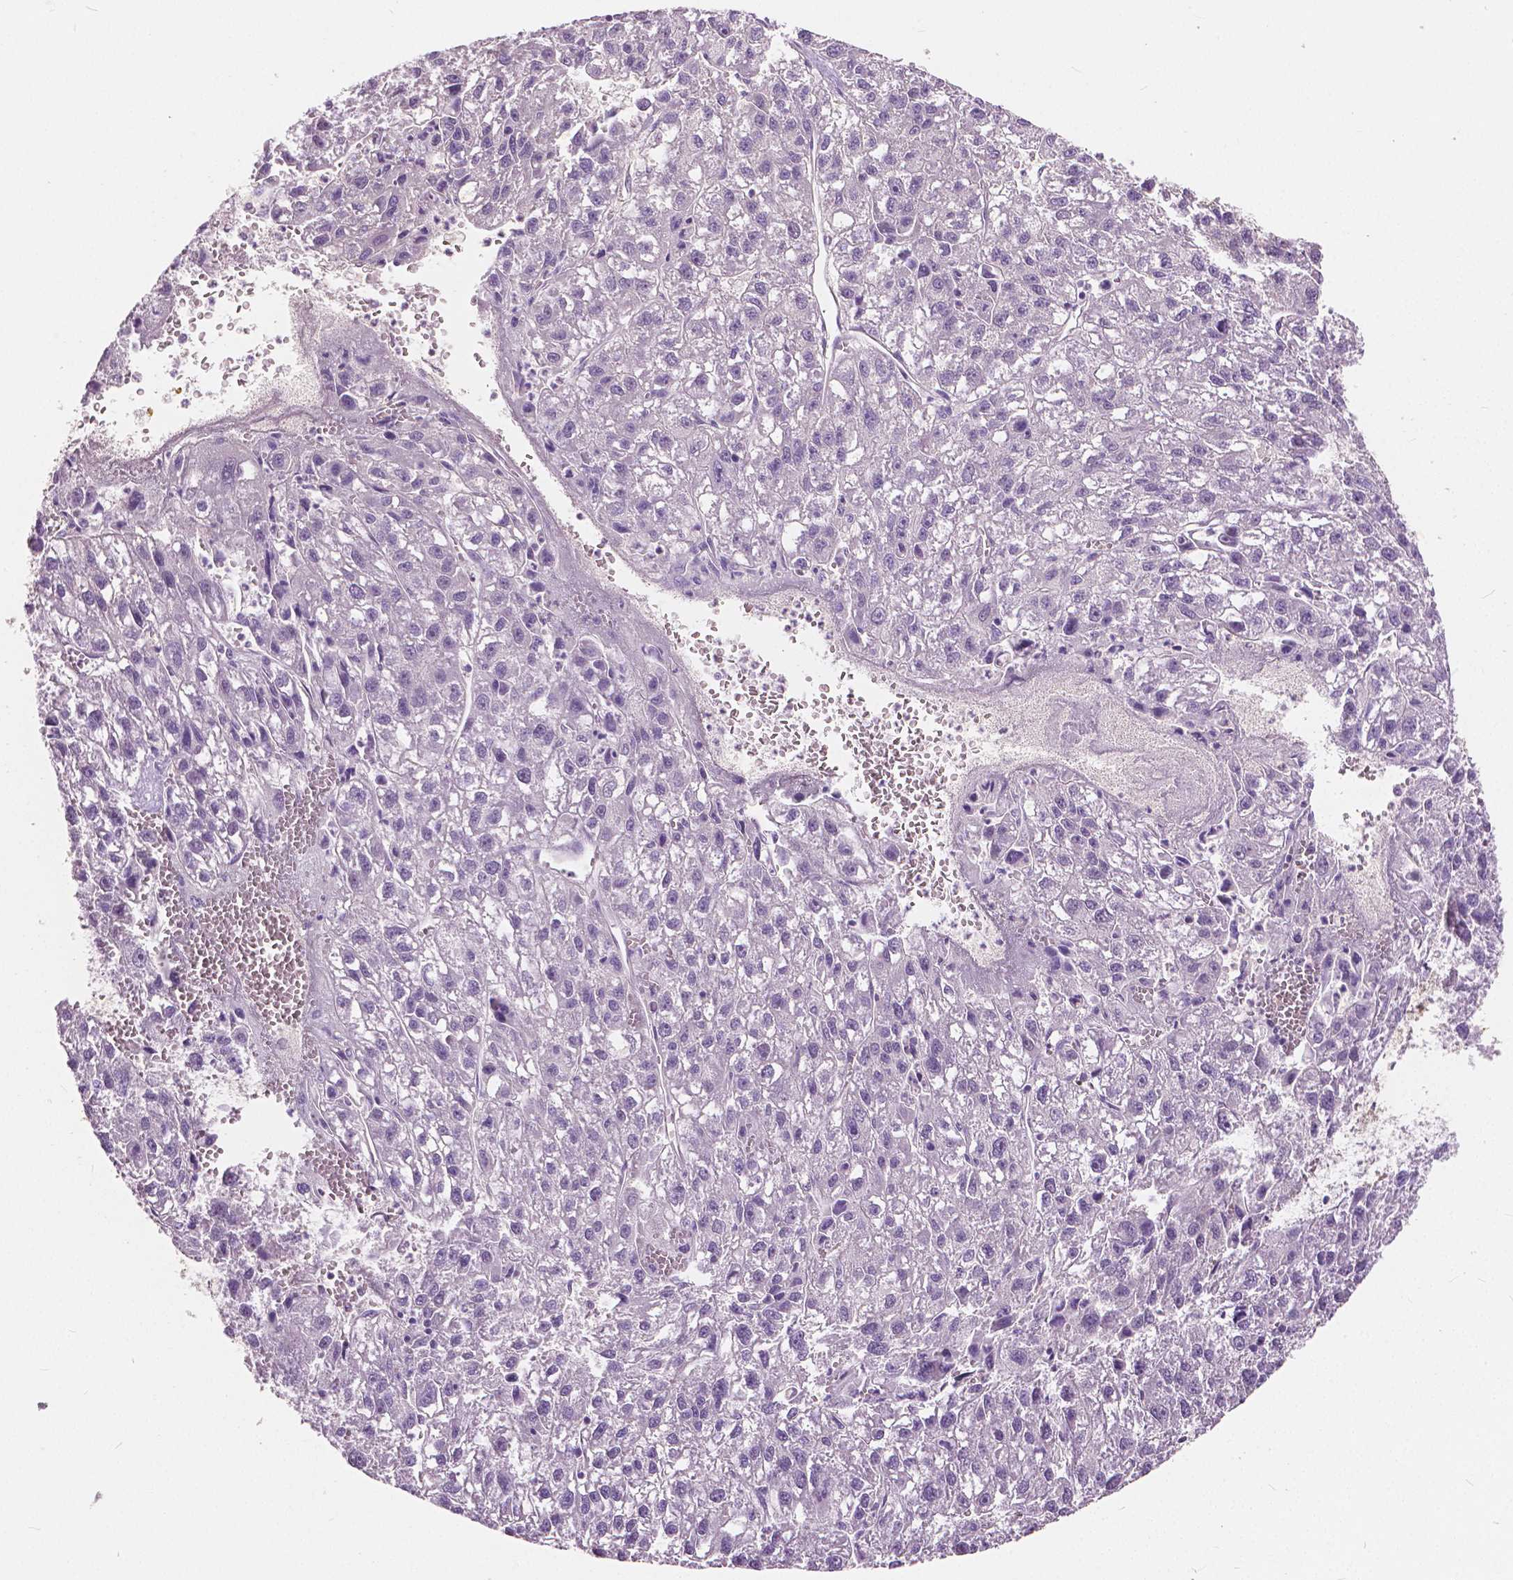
{"staining": {"intensity": "negative", "quantity": "none", "location": "none"}, "tissue": "liver cancer", "cell_type": "Tumor cells", "image_type": "cancer", "snomed": [{"axis": "morphology", "description": "Carcinoma, Hepatocellular, NOS"}, {"axis": "topography", "description": "Liver"}], "caption": "There is no significant expression in tumor cells of liver cancer.", "gene": "TKFC", "patient": {"sex": "female", "age": 70}}